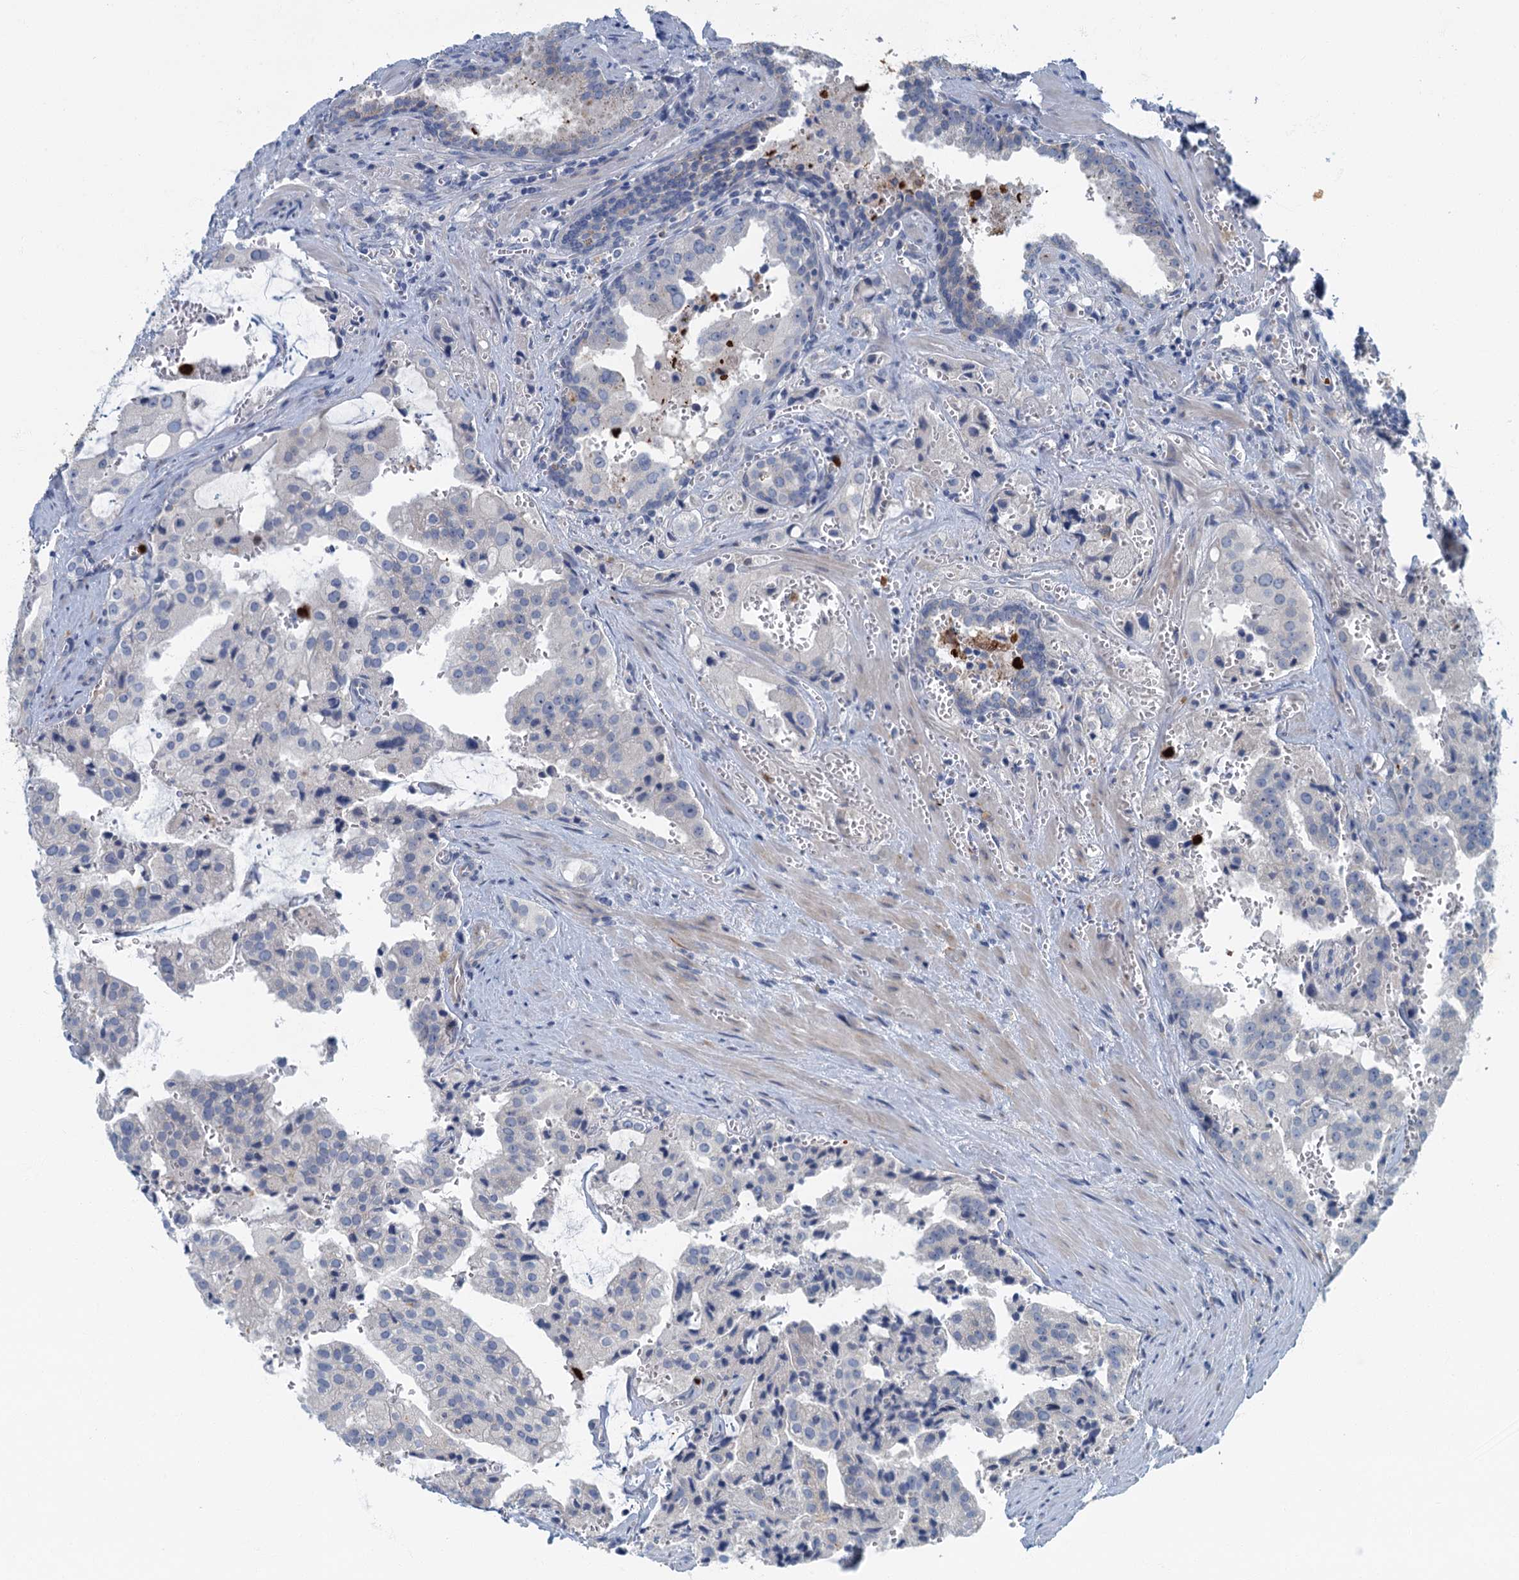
{"staining": {"intensity": "negative", "quantity": "none", "location": "none"}, "tissue": "prostate cancer", "cell_type": "Tumor cells", "image_type": "cancer", "snomed": [{"axis": "morphology", "description": "Adenocarcinoma, High grade"}, {"axis": "topography", "description": "Prostate"}], "caption": "A high-resolution photomicrograph shows immunohistochemistry staining of high-grade adenocarcinoma (prostate), which reveals no significant positivity in tumor cells. The staining is performed using DAB (3,3'-diaminobenzidine) brown chromogen with nuclei counter-stained in using hematoxylin.", "gene": "ANKDD1A", "patient": {"sex": "male", "age": 68}}